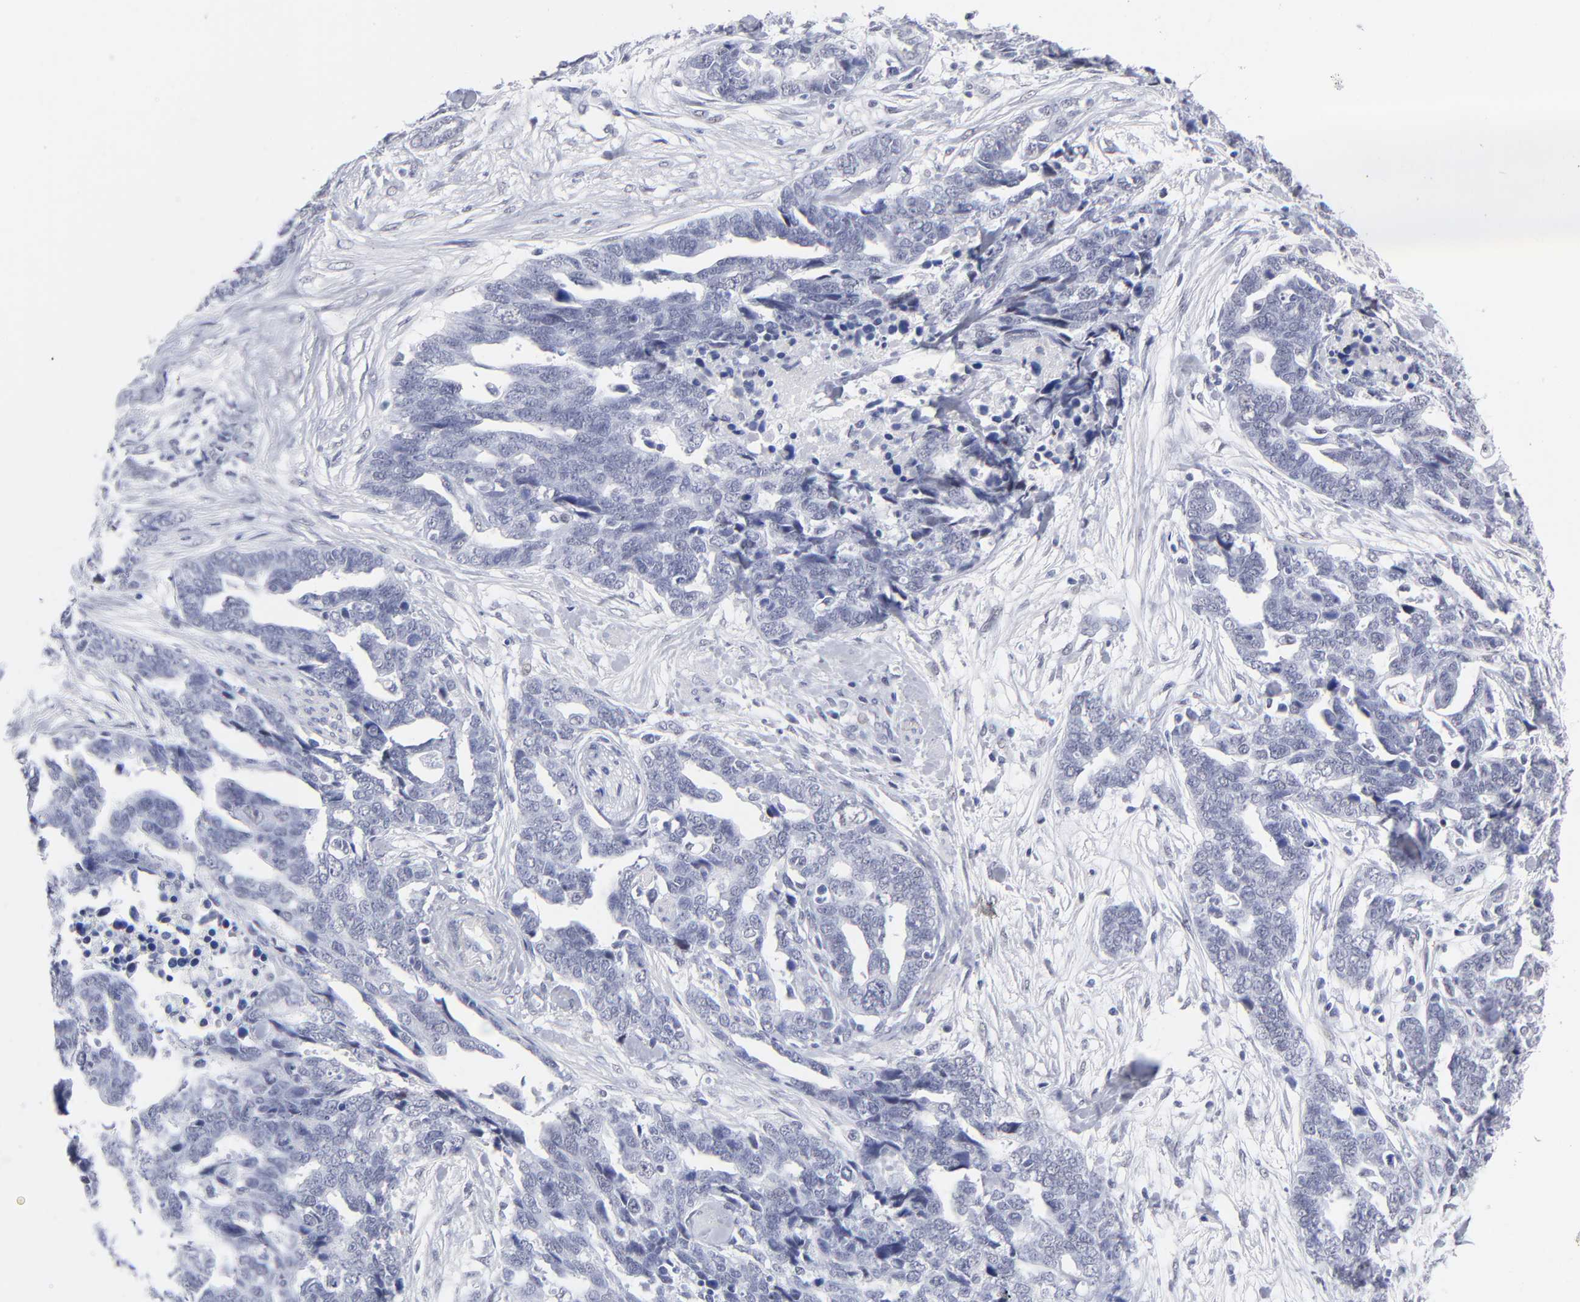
{"staining": {"intensity": "negative", "quantity": "none", "location": "none"}, "tissue": "ovarian cancer", "cell_type": "Tumor cells", "image_type": "cancer", "snomed": [{"axis": "morphology", "description": "Normal tissue, NOS"}, {"axis": "morphology", "description": "Cystadenocarcinoma, serous, NOS"}, {"axis": "topography", "description": "Fallopian tube"}, {"axis": "topography", "description": "Ovary"}], "caption": "Immunohistochemistry micrograph of ovarian cancer stained for a protein (brown), which displays no positivity in tumor cells.", "gene": "SNRPB", "patient": {"sex": "female", "age": 56}}